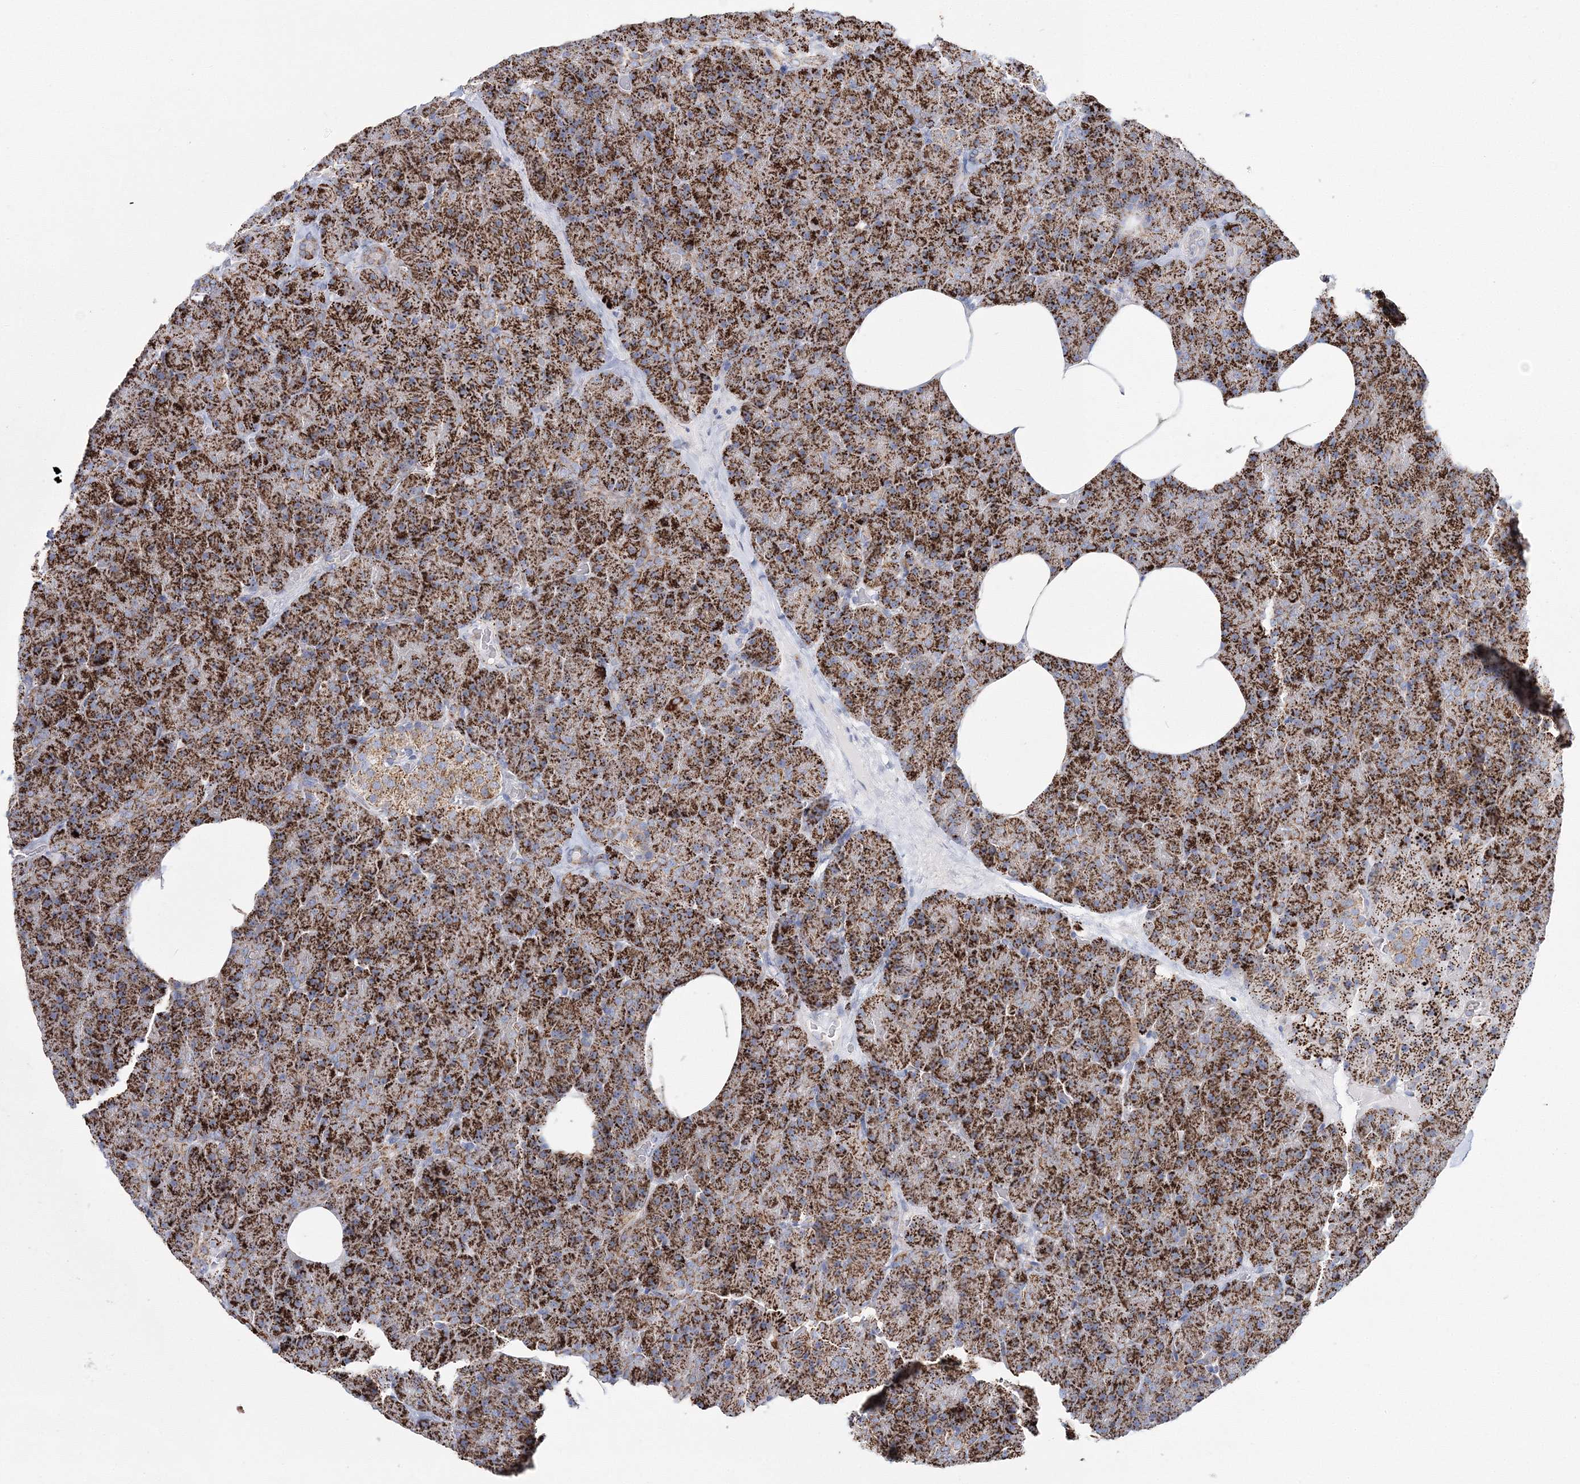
{"staining": {"intensity": "strong", "quantity": ">75%", "location": "cytoplasmic/membranous"}, "tissue": "pancreas", "cell_type": "Exocrine glandular cells", "image_type": "normal", "snomed": [{"axis": "morphology", "description": "Normal tissue, NOS"}, {"axis": "morphology", "description": "Carcinoid, malignant, NOS"}, {"axis": "topography", "description": "Pancreas"}], "caption": "Normal pancreas shows strong cytoplasmic/membranous positivity in about >75% of exocrine glandular cells, visualized by immunohistochemistry. (brown staining indicates protein expression, while blue staining denotes nuclei).", "gene": "HIBCH", "patient": {"sex": "female", "age": 35}}